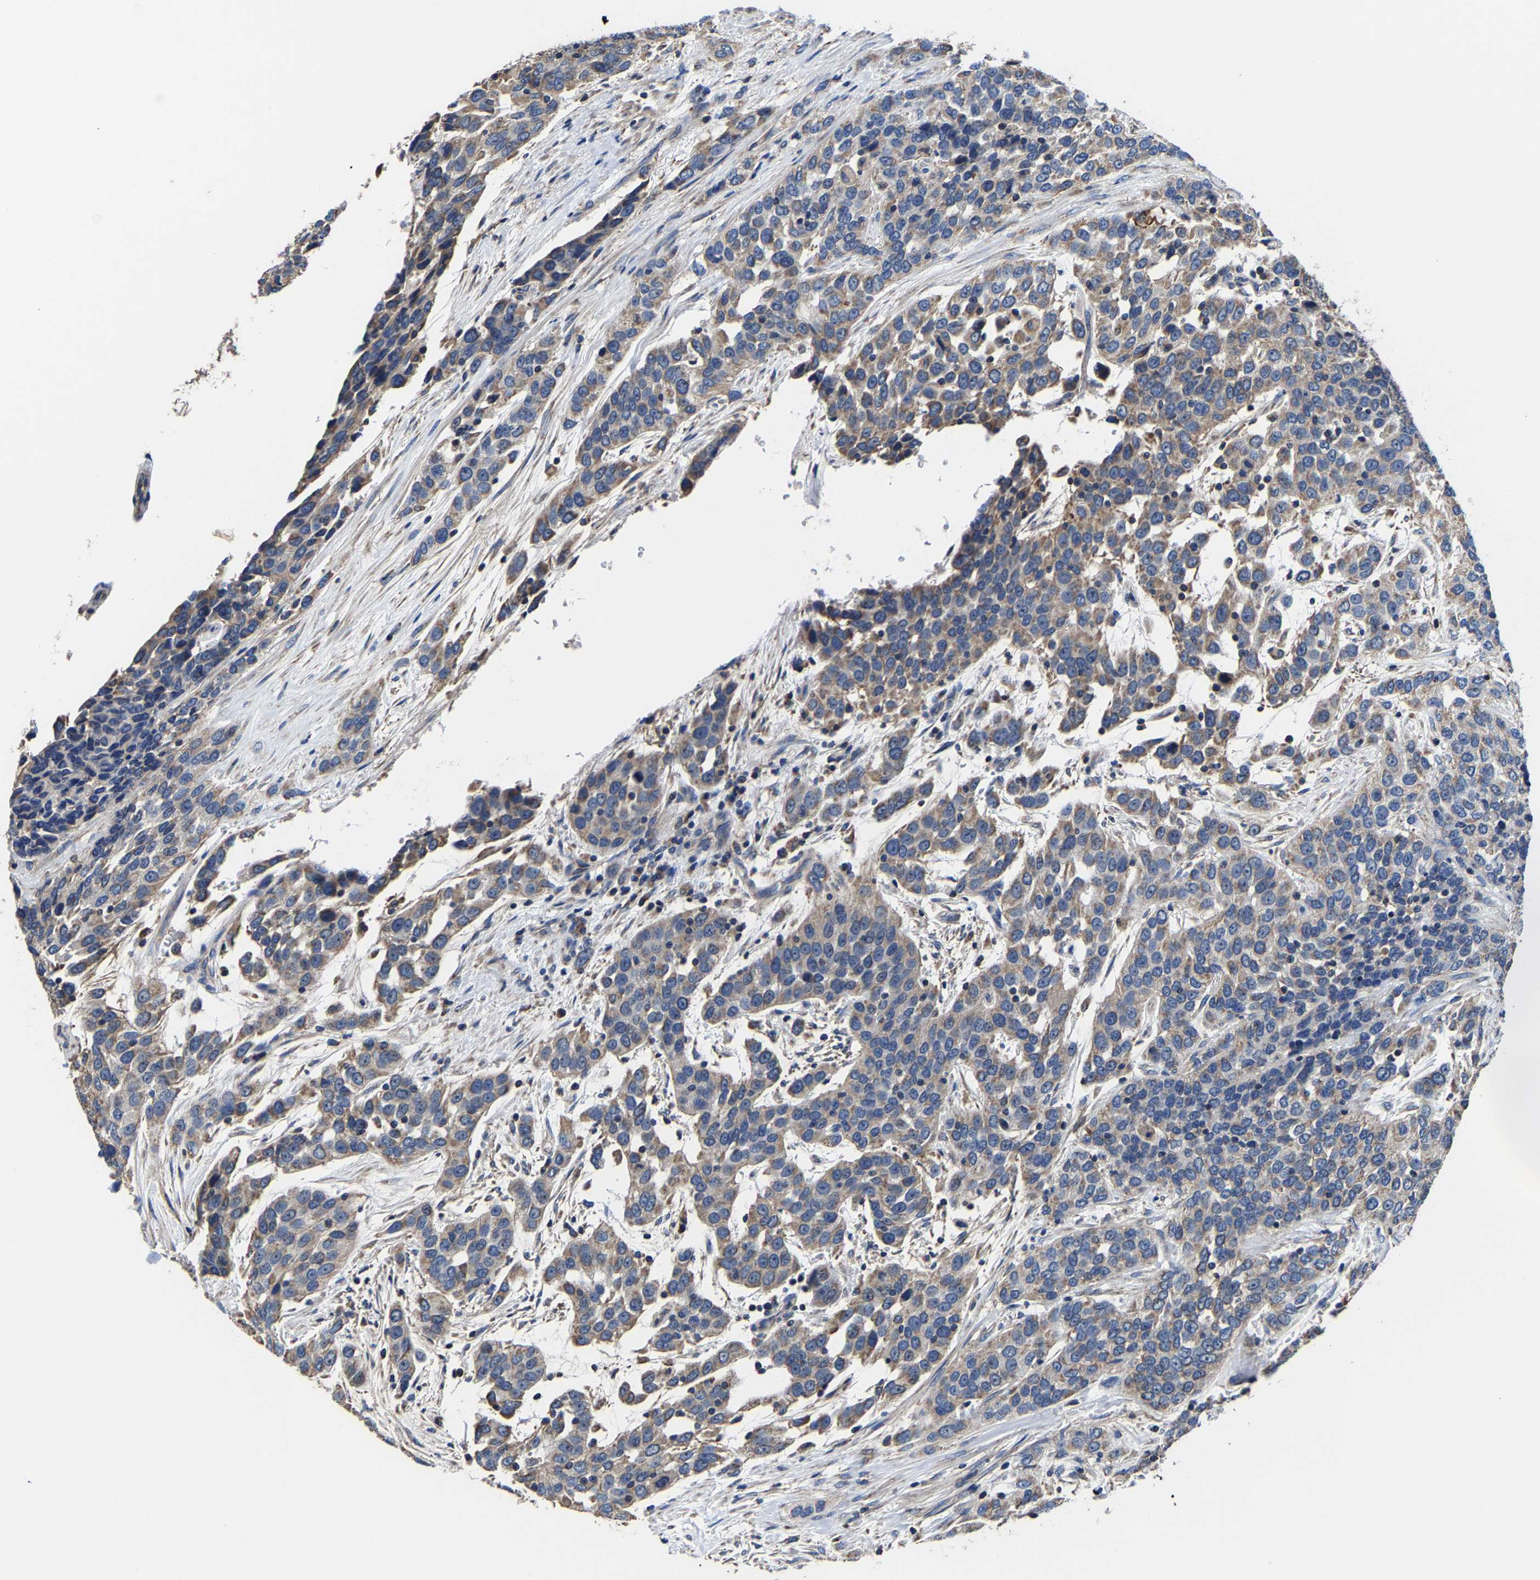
{"staining": {"intensity": "weak", "quantity": ">75%", "location": "cytoplasmic/membranous"}, "tissue": "urothelial cancer", "cell_type": "Tumor cells", "image_type": "cancer", "snomed": [{"axis": "morphology", "description": "Urothelial carcinoma, High grade"}, {"axis": "topography", "description": "Urinary bladder"}], "caption": "Immunohistochemistry (IHC) of human urothelial carcinoma (high-grade) reveals low levels of weak cytoplasmic/membranous positivity in about >75% of tumor cells.", "gene": "ZCCHC7", "patient": {"sex": "female", "age": 80}}